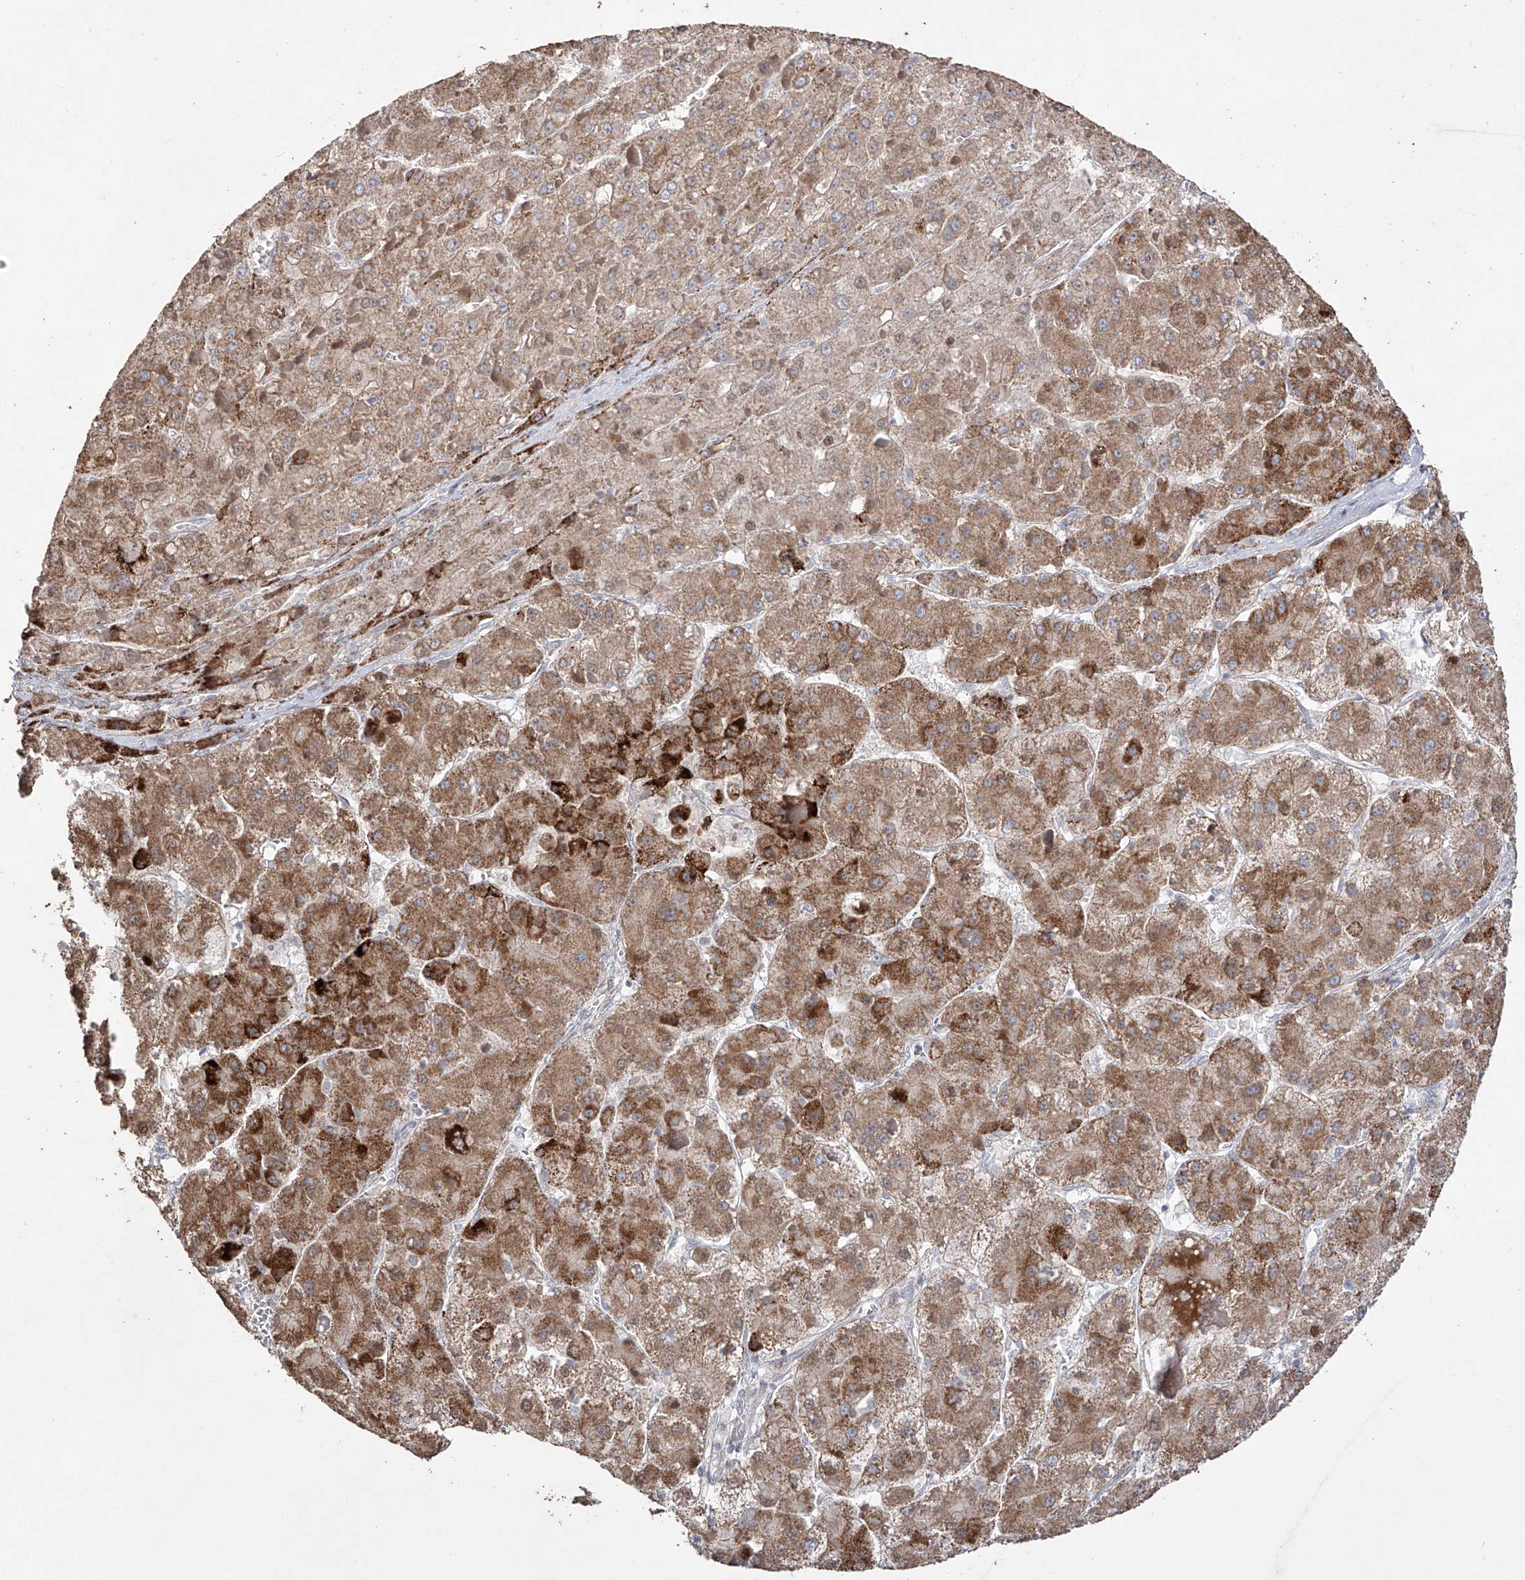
{"staining": {"intensity": "moderate", "quantity": ">75%", "location": "cytoplasmic/membranous"}, "tissue": "liver cancer", "cell_type": "Tumor cells", "image_type": "cancer", "snomed": [{"axis": "morphology", "description": "Carcinoma, Hepatocellular, NOS"}, {"axis": "topography", "description": "Liver"}], "caption": "The image reveals staining of liver hepatocellular carcinoma, revealing moderate cytoplasmic/membranous protein expression (brown color) within tumor cells.", "gene": "YKT6", "patient": {"sex": "female", "age": 73}}